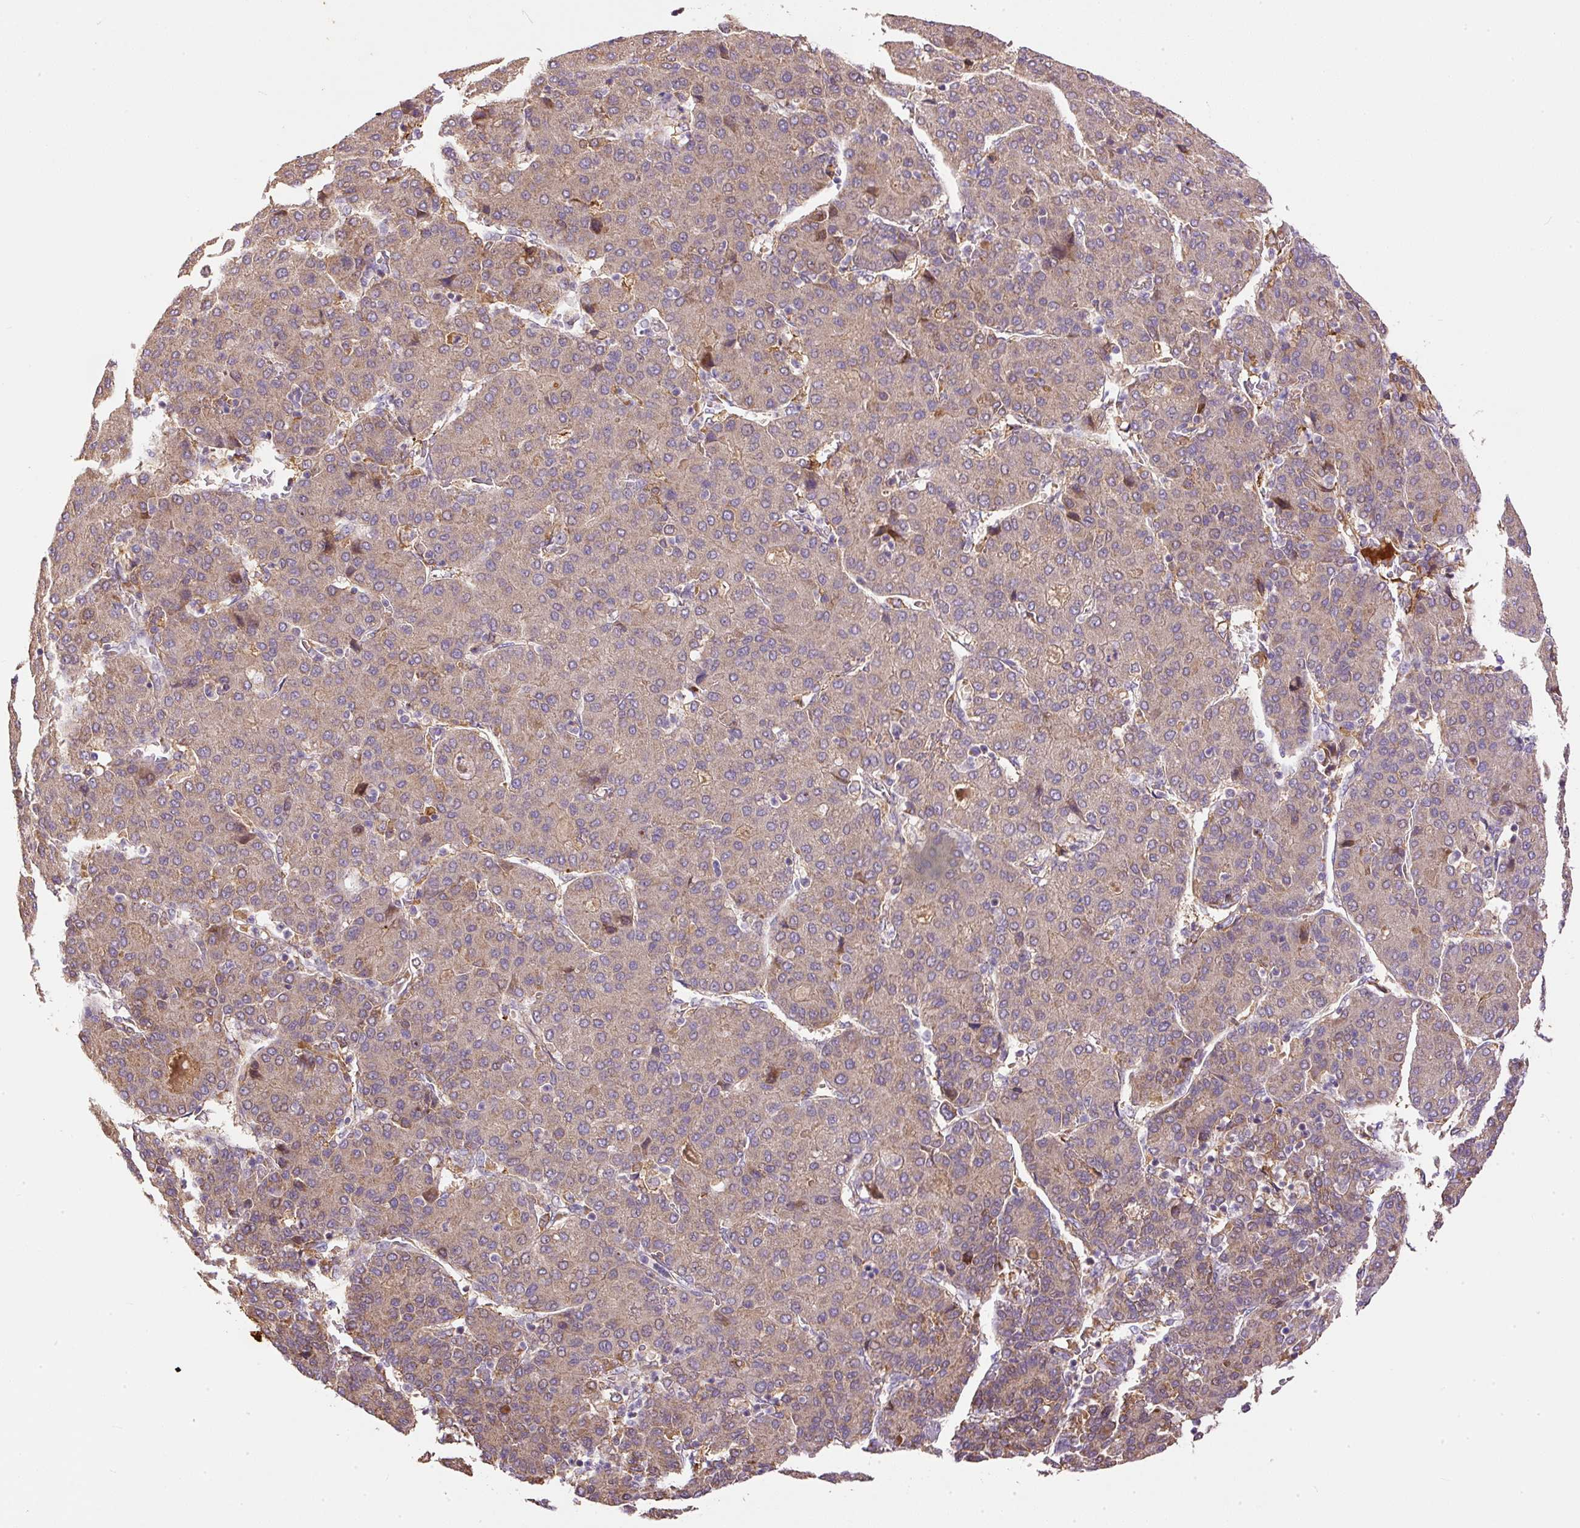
{"staining": {"intensity": "moderate", "quantity": ">75%", "location": "cytoplasmic/membranous"}, "tissue": "liver cancer", "cell_type": "Tumor cells", "image_type": "cancer", "snomed": [{"axis": "morphology", "description": "Carcinoma, Hepatocellular, NOS"}, {"axis": "topography", "description": "Liver"}], "caption": "Protein expression analysis of liver hepatocellular carcinoma reveals moderate cytoplasmic/membranous expression in about >75% of tumor cells.", "gene": "DAPK1", "patient": {"sex": "male", "age": 65}}